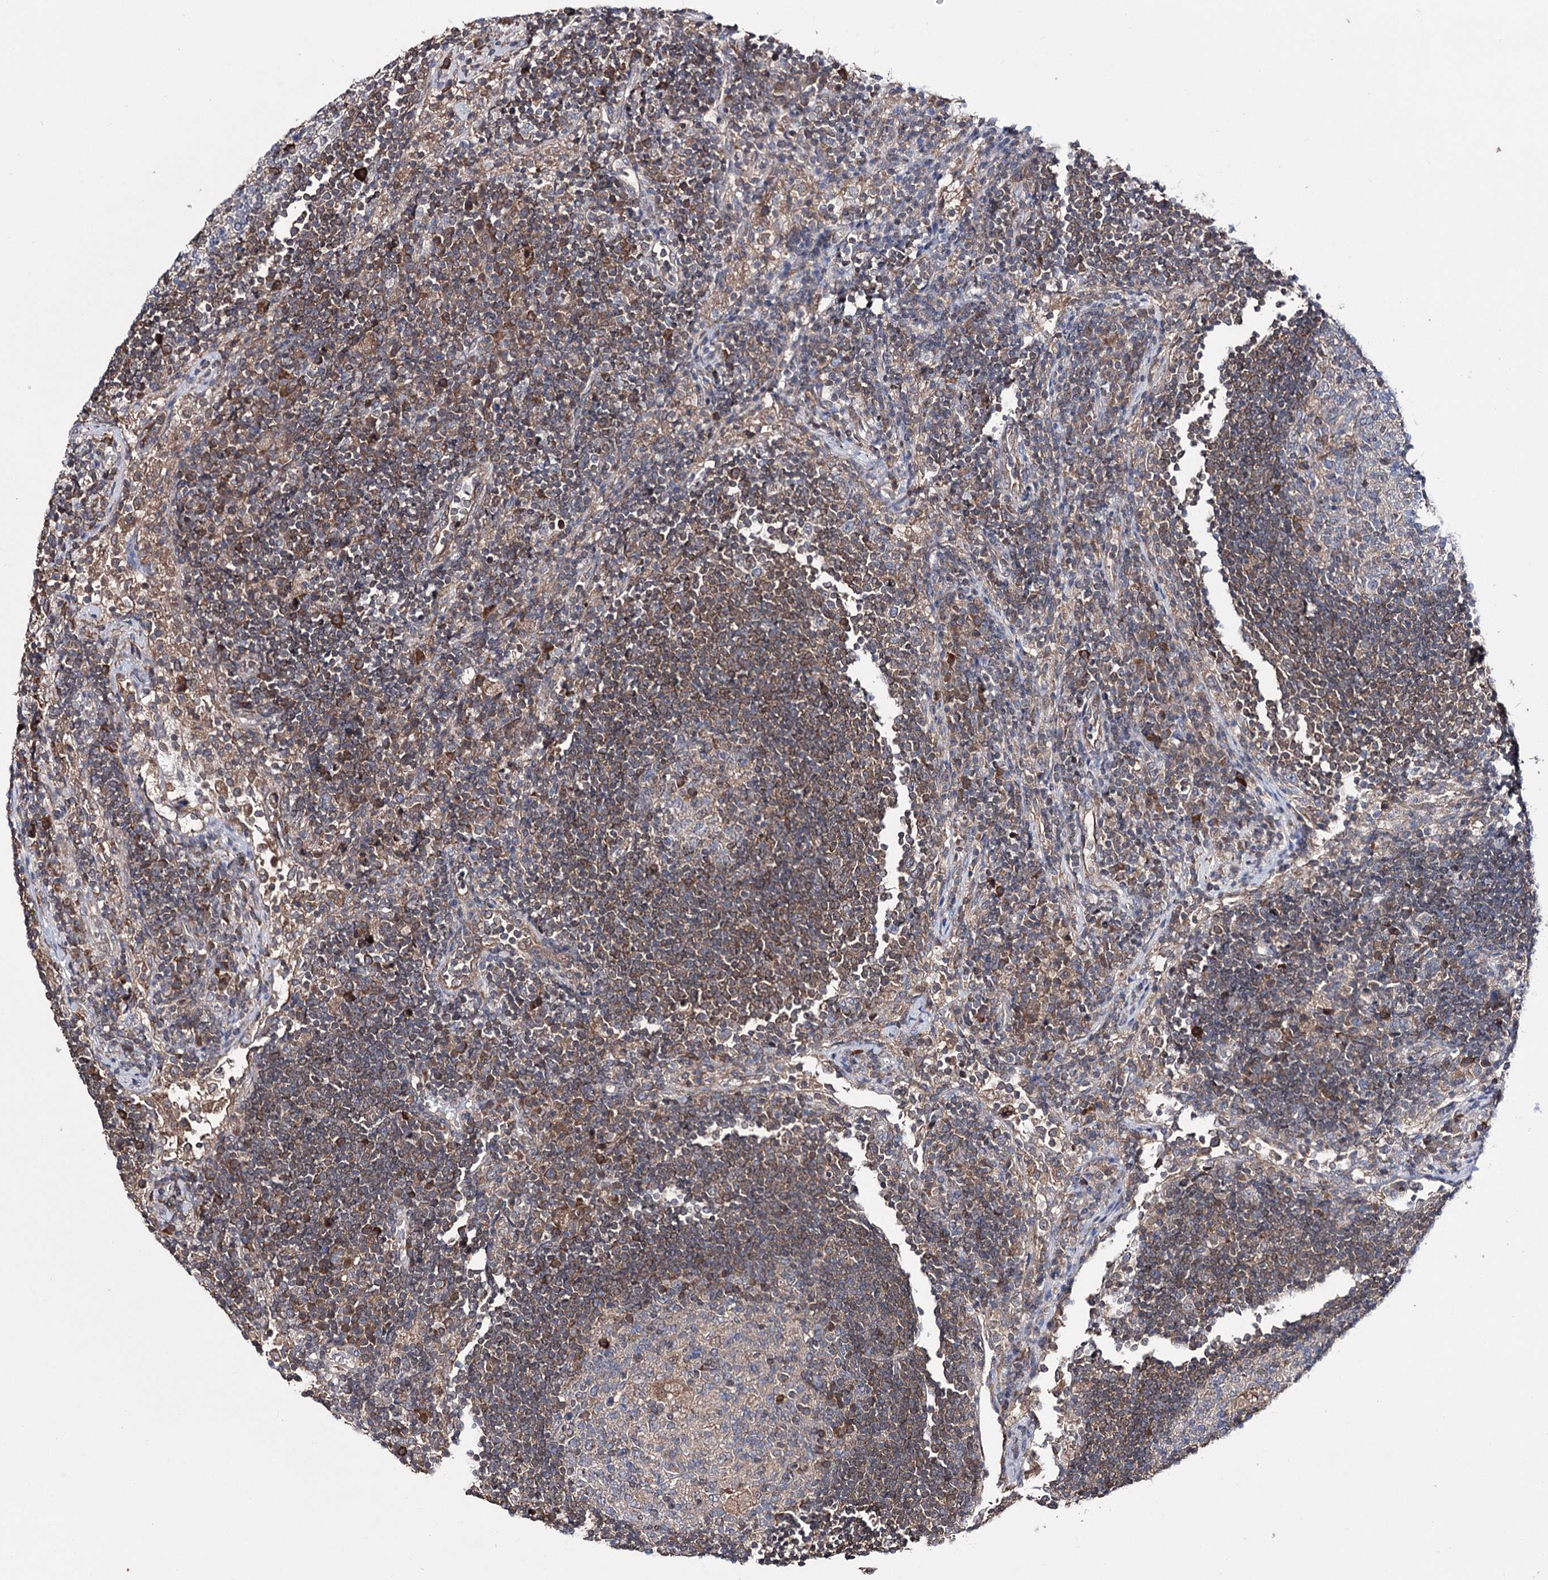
{"staining": {"intensity": "moderate", "quantity": "<25%", "location": "cytoplasmic/membranous"}, "tissue": "lymph node", "cell_type": "Germinal center cells", "image_type": "normal", "snomed": [{"axis": "morphology", "description": "Normal tissue, NOS"}, {"axis": "topography", "description": "Lymph node"}], "caption": "Immunohistochemical staining of benign lymph node displays low levels of moderate cytoplasmic/membranous expression in about <25% of germinal center cells. (DAB IHC, brown staining for protein, blue staining for nuclei).", "gene": "PTER", "patient": {"sex": "female", "age": 53}}